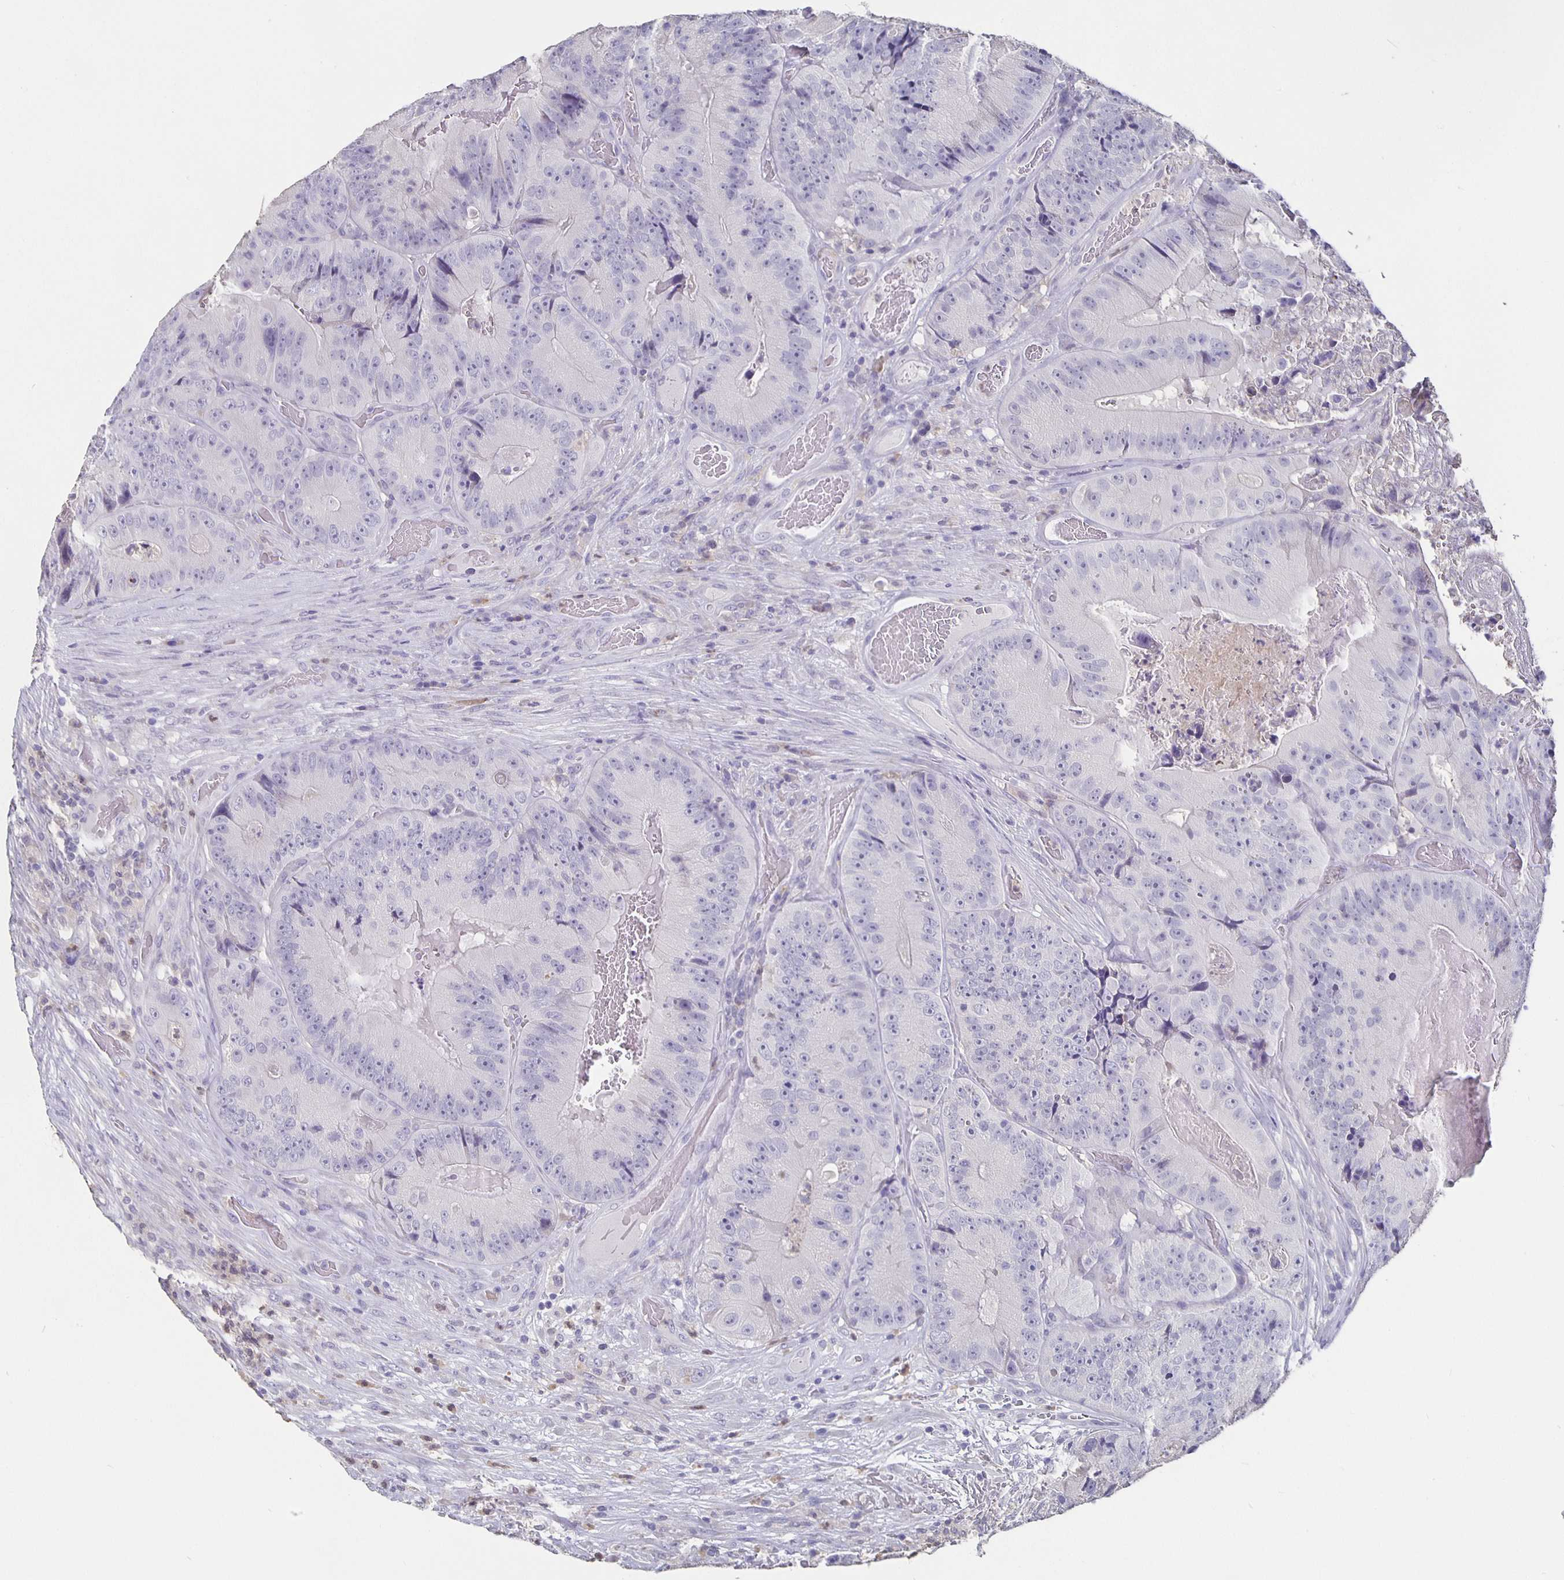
{"staining": {"intensity": "negative", "quantity": "none", "location": "none"}, "tissue": "colorectal cancer", "cell_type": "Tumor cells", "image_type": "cancer", "snomed": [{"axis": "morphology", "description": "Adenocarcinoma, NOS"}, {"axis": "topography", "description": "Colon"}], "caption": "There is no significant positivity in tumor cells of colorectal adenocarcinoma.", "gene": "GPX4", "patient": {"sex": "female", "age": 86}}